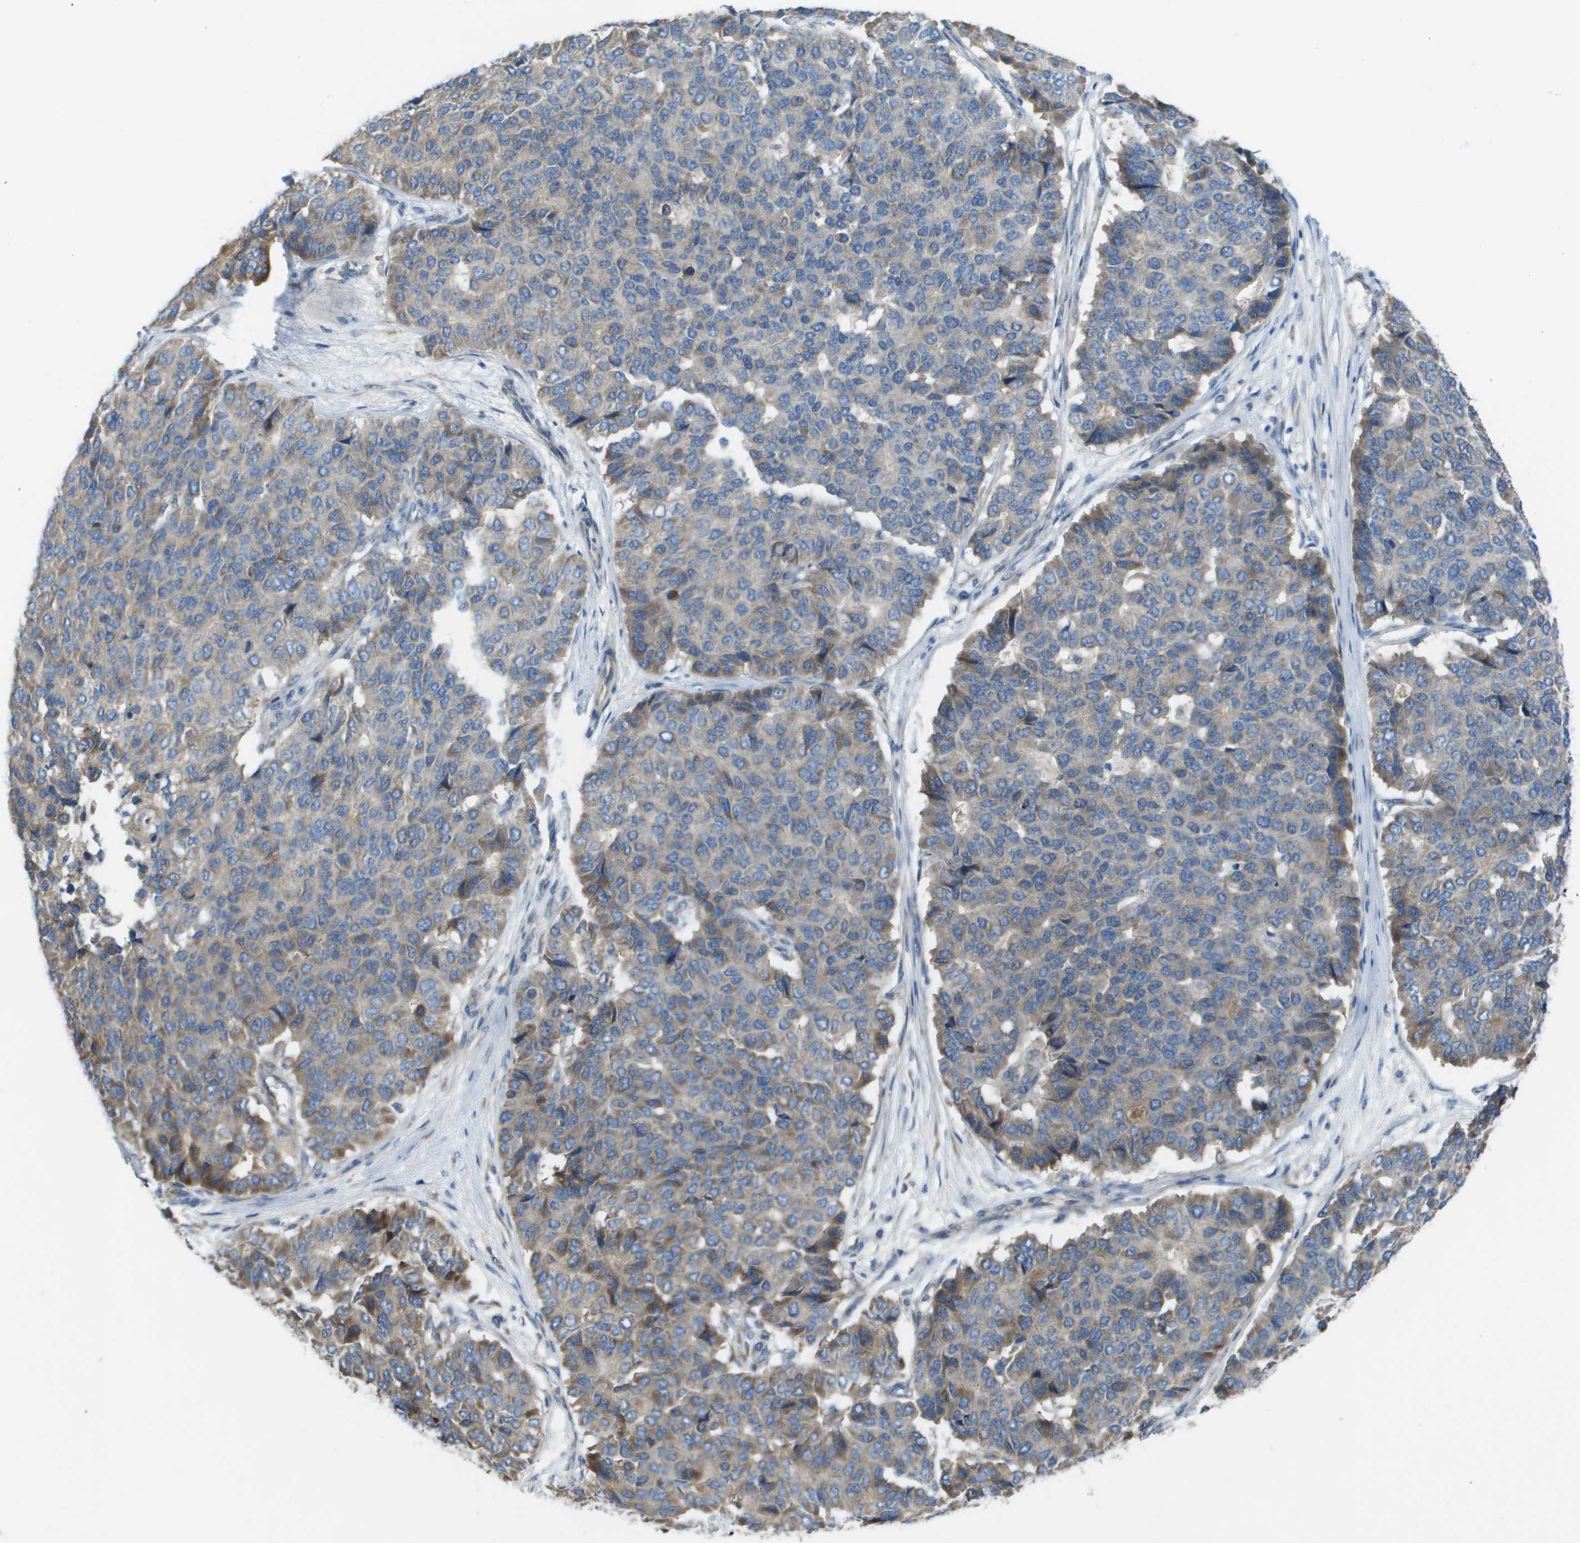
{"staining": {"intensity": "moderate", "quantity": ">75%", "location": "cytoplasmic/membranous"}, "tissue": "pancreatic cancer", "cell_type": "Tumor cells", "image_type": "cancer", "snomed": [{"axis": "morphology", "description": "Adenocarcinoma, NOS"}, {"axis": "topography", "description": "Pancreas"}], "caption": "Adenocarcinoma (pancreatic) tissue reveals moderate cytoplasmic/membranous expression in approximately >75% of tumor cells, visualized by immunohistochemistry. (Stains: DAB (3,3'-diaminobenzidine) in brown, nuclei in blue, Microscopy: brightfield microscopy at high magnification).", "gene": "CLCN2", "patient": {"sex": "male", "age": 50}}